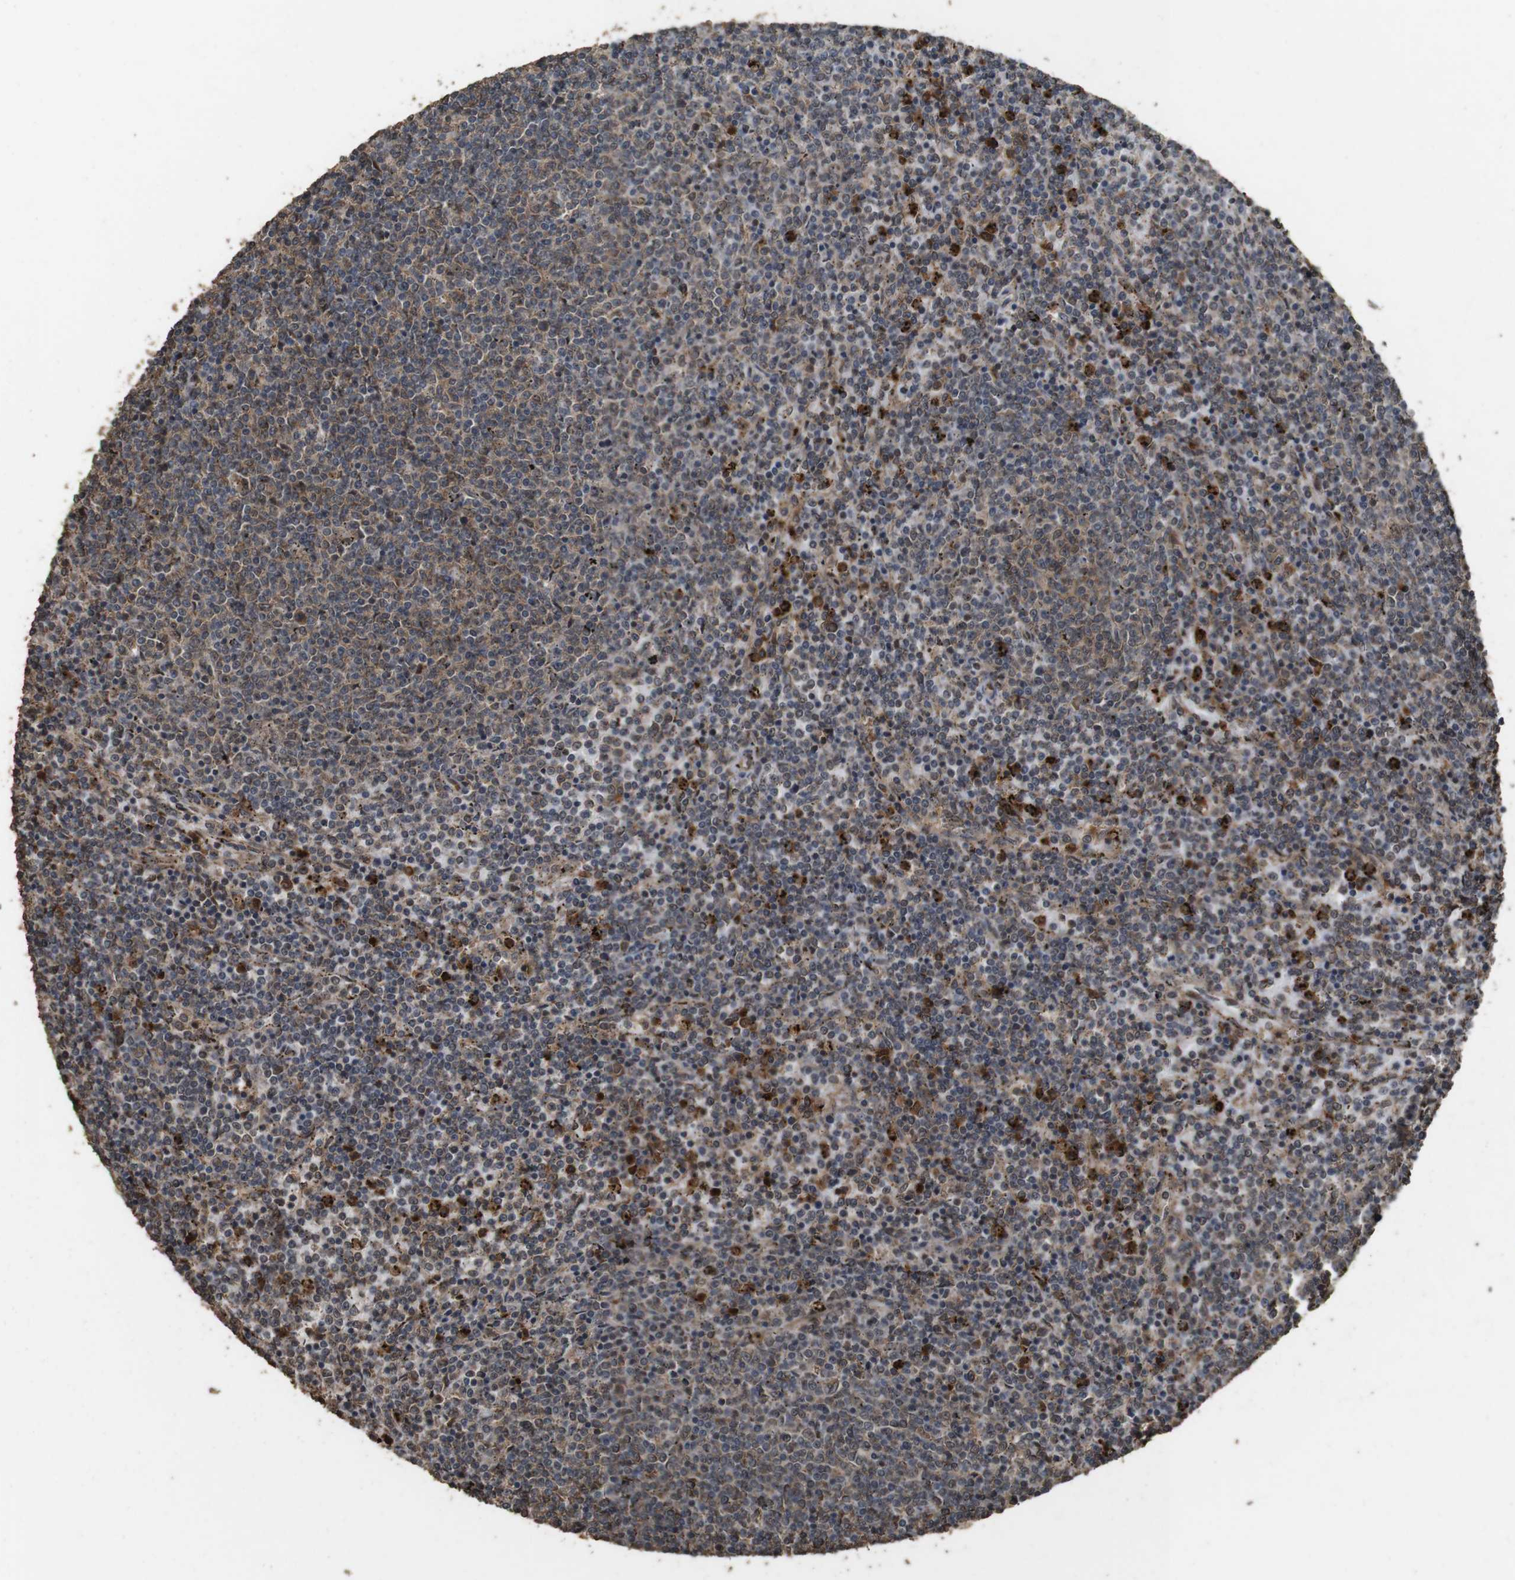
{"staining": {"intensity": "weak", "quantity": ">75%", "location": "cytoplasmic/membranous"}, "tissue": "lymphoma", "cell_type": "Tumor cells", "image_type": "cancer", "snomed": [{"axis": "morphology", "description": "Malignant lymphoma, non-Hodgkin's type, Low grade"}, {"axis": "topography", "description": "Spleen"}], "caption": "Low-grade malignant lymphoma, non-Hodgkin's type tissue shows weak cytoplasmic/membranous expression in approximately >75% of tumor cells, visualized by immunohistochemistry.", "gene": "RRAS2", "patient": {"sex": "female", "age": 50}}